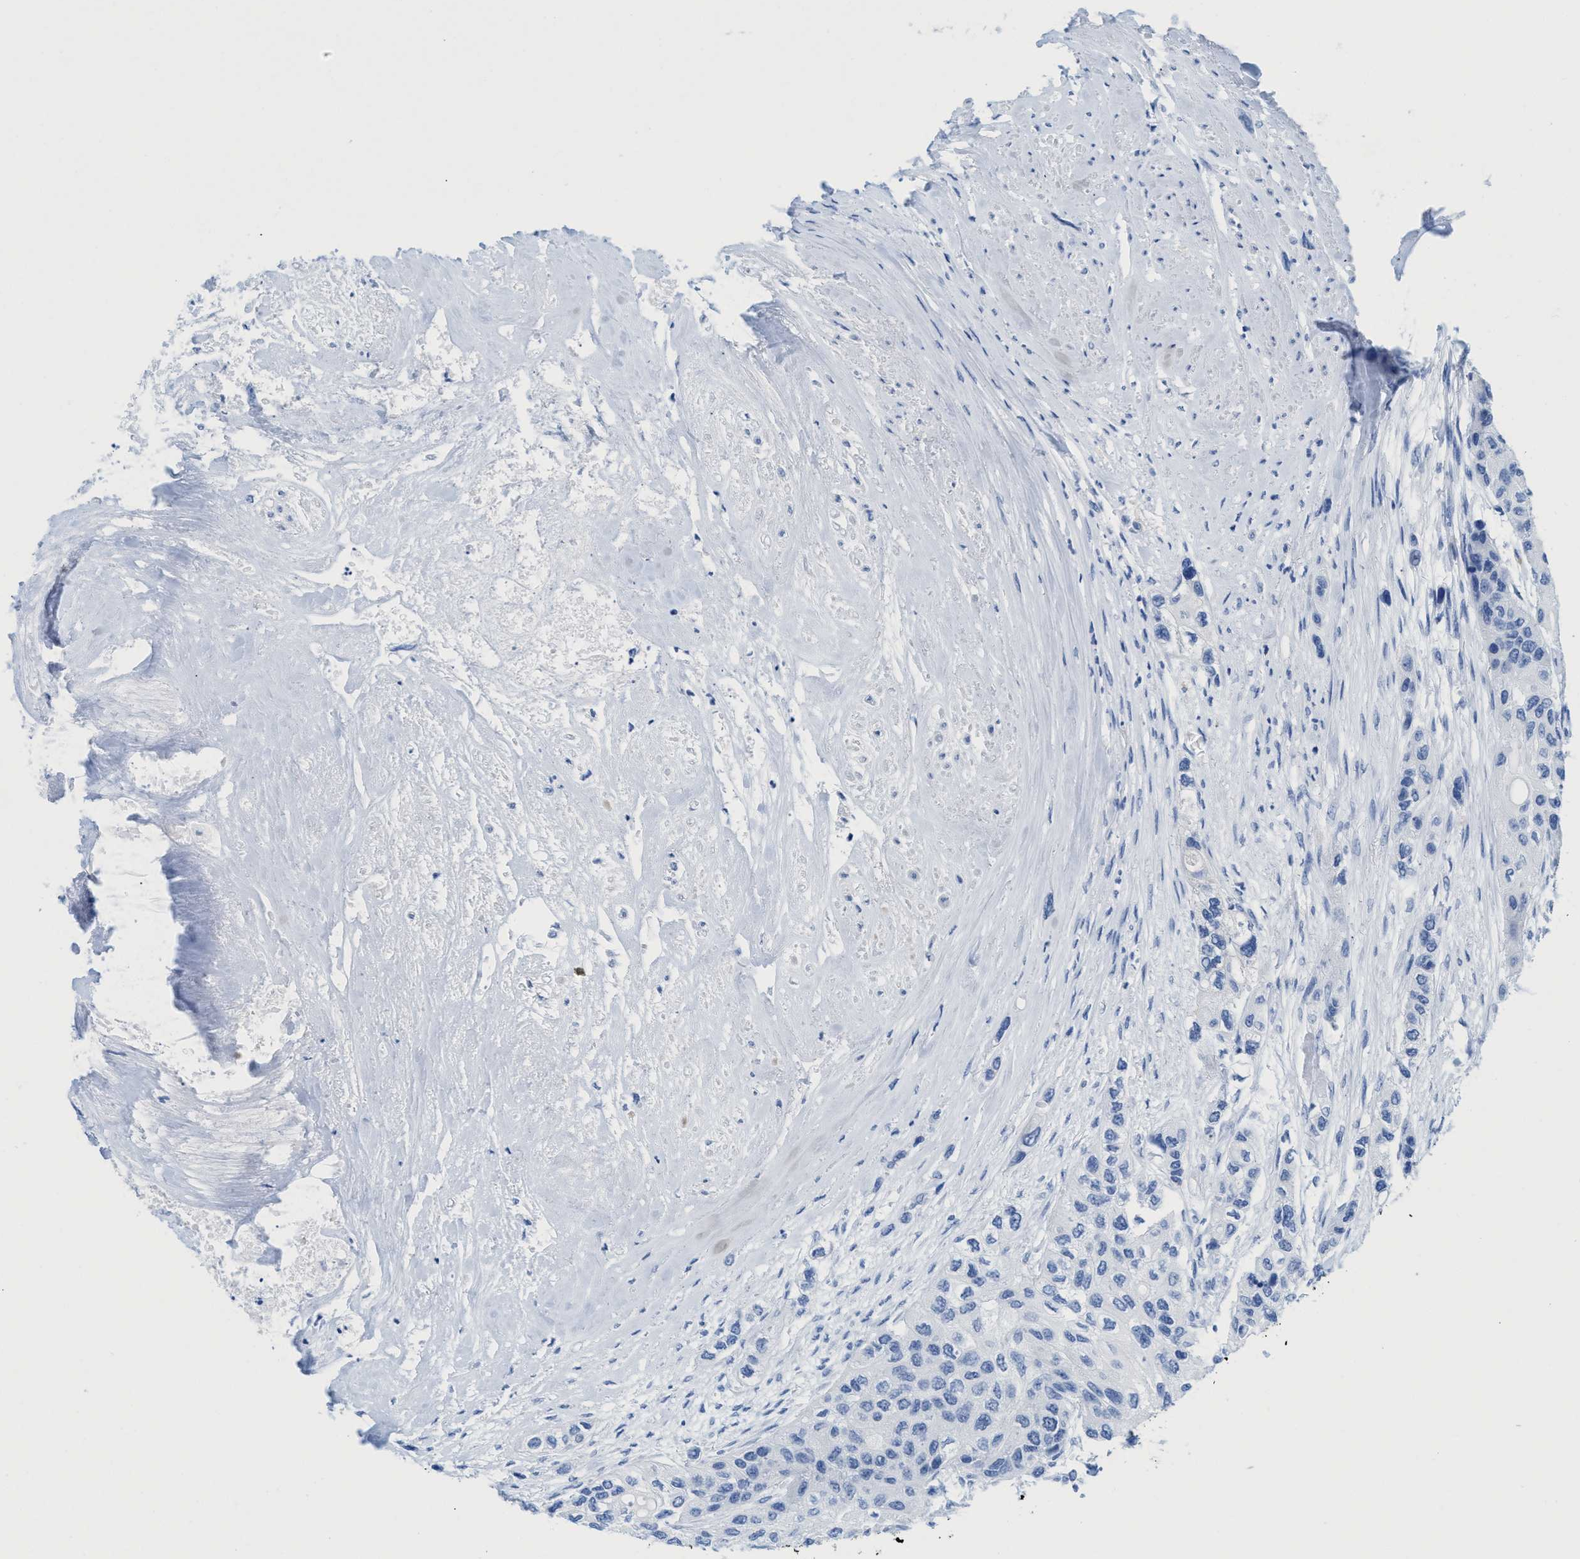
{"staining": {"intensity": "negative", "quantity": "none", "location": "none"}, "tissue": "urothelial cancer", "cell_type": "Tumor cells", "image_type": "cancer", "snomed": [{"axis": "morphology", "description": "Urothelial carcinoma, High grade"}, {"axis": "topography", "description": "Urinary bladder"}], "caption": "IHC image of human urothelial carcinoma (high-grade) stained for a protein (brown), which shows no staining in tumor cells.", "gene": "ANKFN1", "patient": {"sex": "female", "age": 56}}